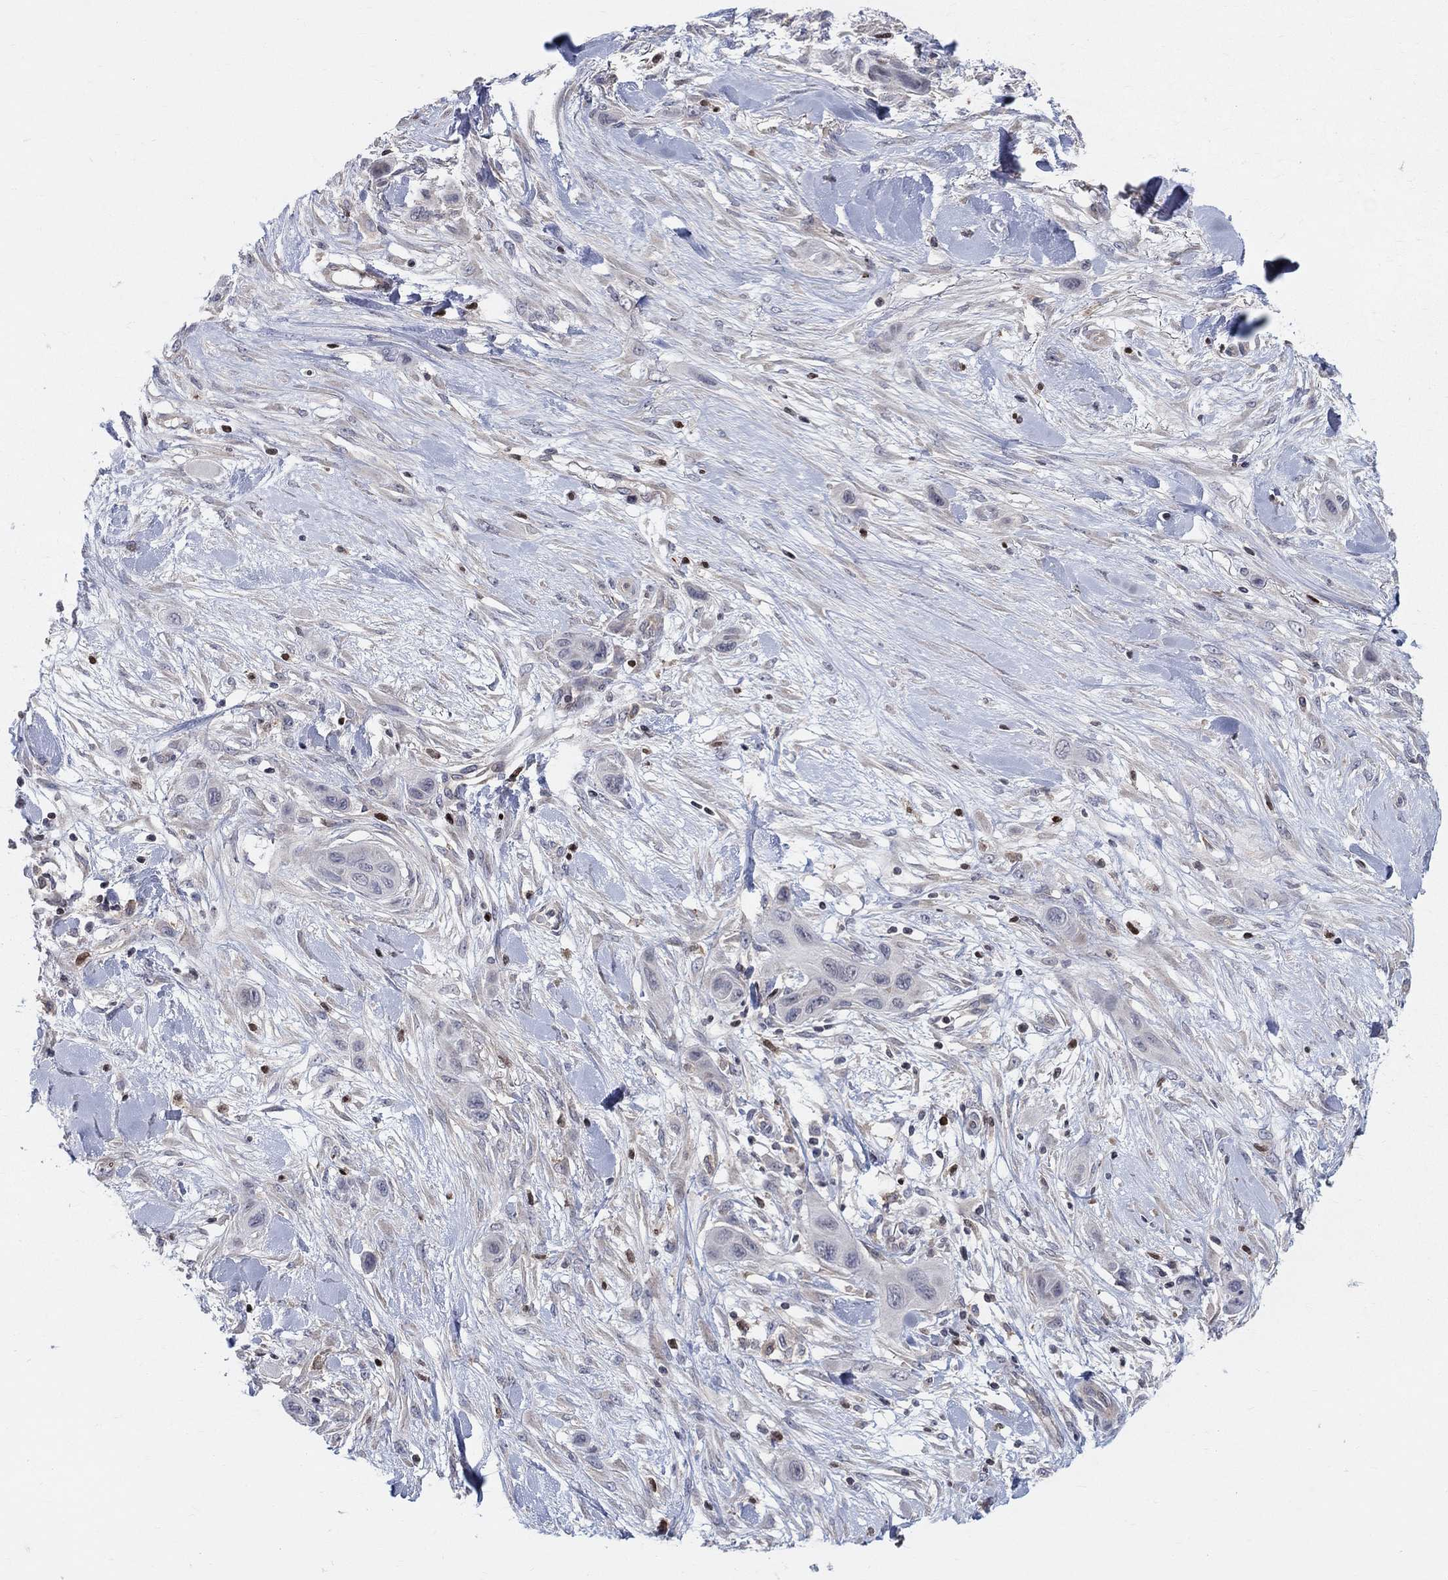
{"staining": {"intensity": "negative", "quantity": "none", "location": "none"}, "tissue": "skin cancer", "cell_type": "Tumor cells", "image_type": "cancer", "snomed": [{"axis": "morphology", "description": "Squamous cell carcinoma, NOS"}, {"axis": "topography", "description": "Skin"}], "caption": "DAB immunohistochemical staining of human skin cancer displays no significant expression in tumor cells. (Stains: DAB (3,3'-diaminobenzidine) IHC with hematoxylin counter stain, Microscopy: brightfield microscopy at high magnification).", "gene": "ZNHIT3", "patient": {"sex": "male", "age": 79}}